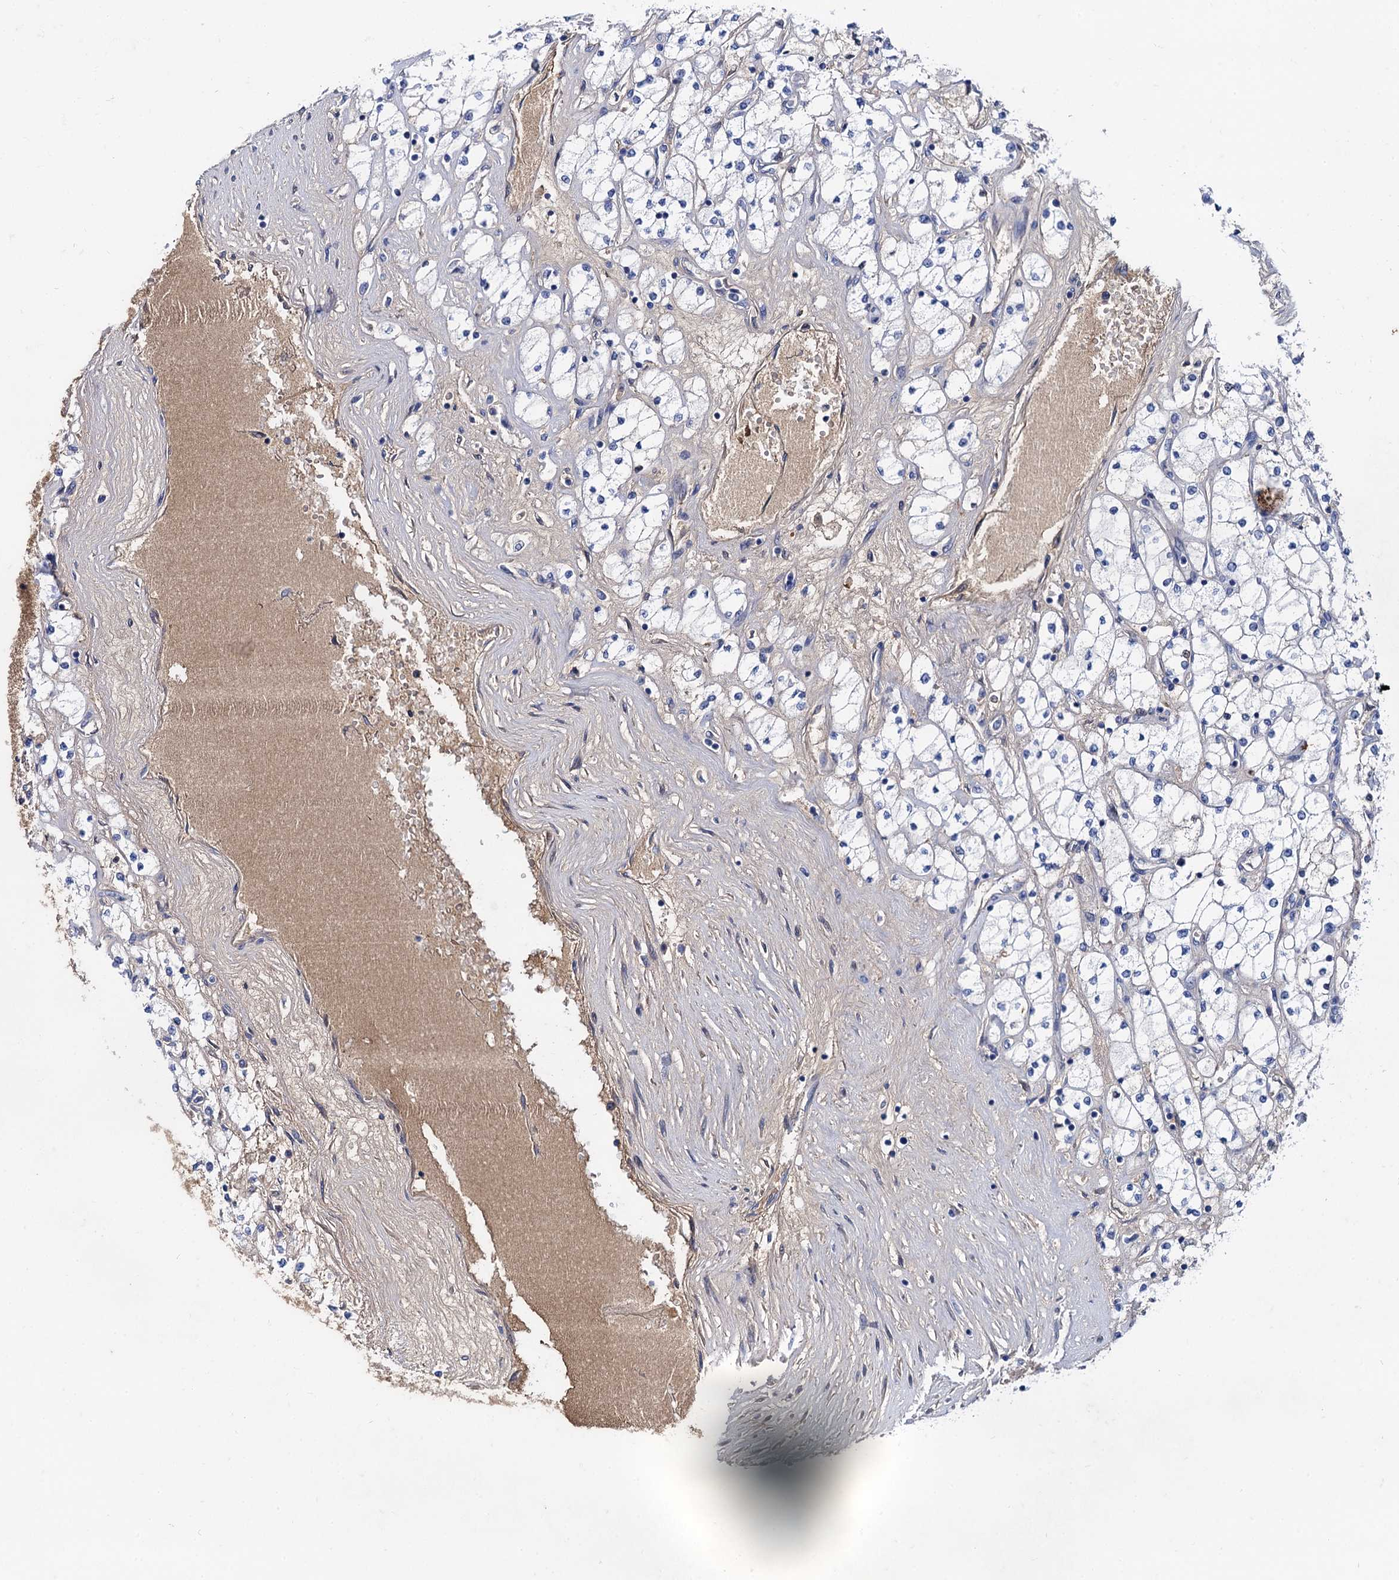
{"staining": {"intensity": "weak", "quantity": "<25%", "location": "cytoplasmic/membranous"}, "tissue": "renal cancer", "cell_type": "Tumor cells", "image_type": "cancer", "snomed": [{"axis": "morphology", "description": "Adenocarcinoma, NOS"}, {"axis": "topography", "description": "Kidney"}], "caption": "Renal cancer (adenocarcinoma) was stained to show a protein in brown. There is no significant positivity in tumor cells.", "gene": "TMEM72", "patient": {"sex": "male", "age": 80}}